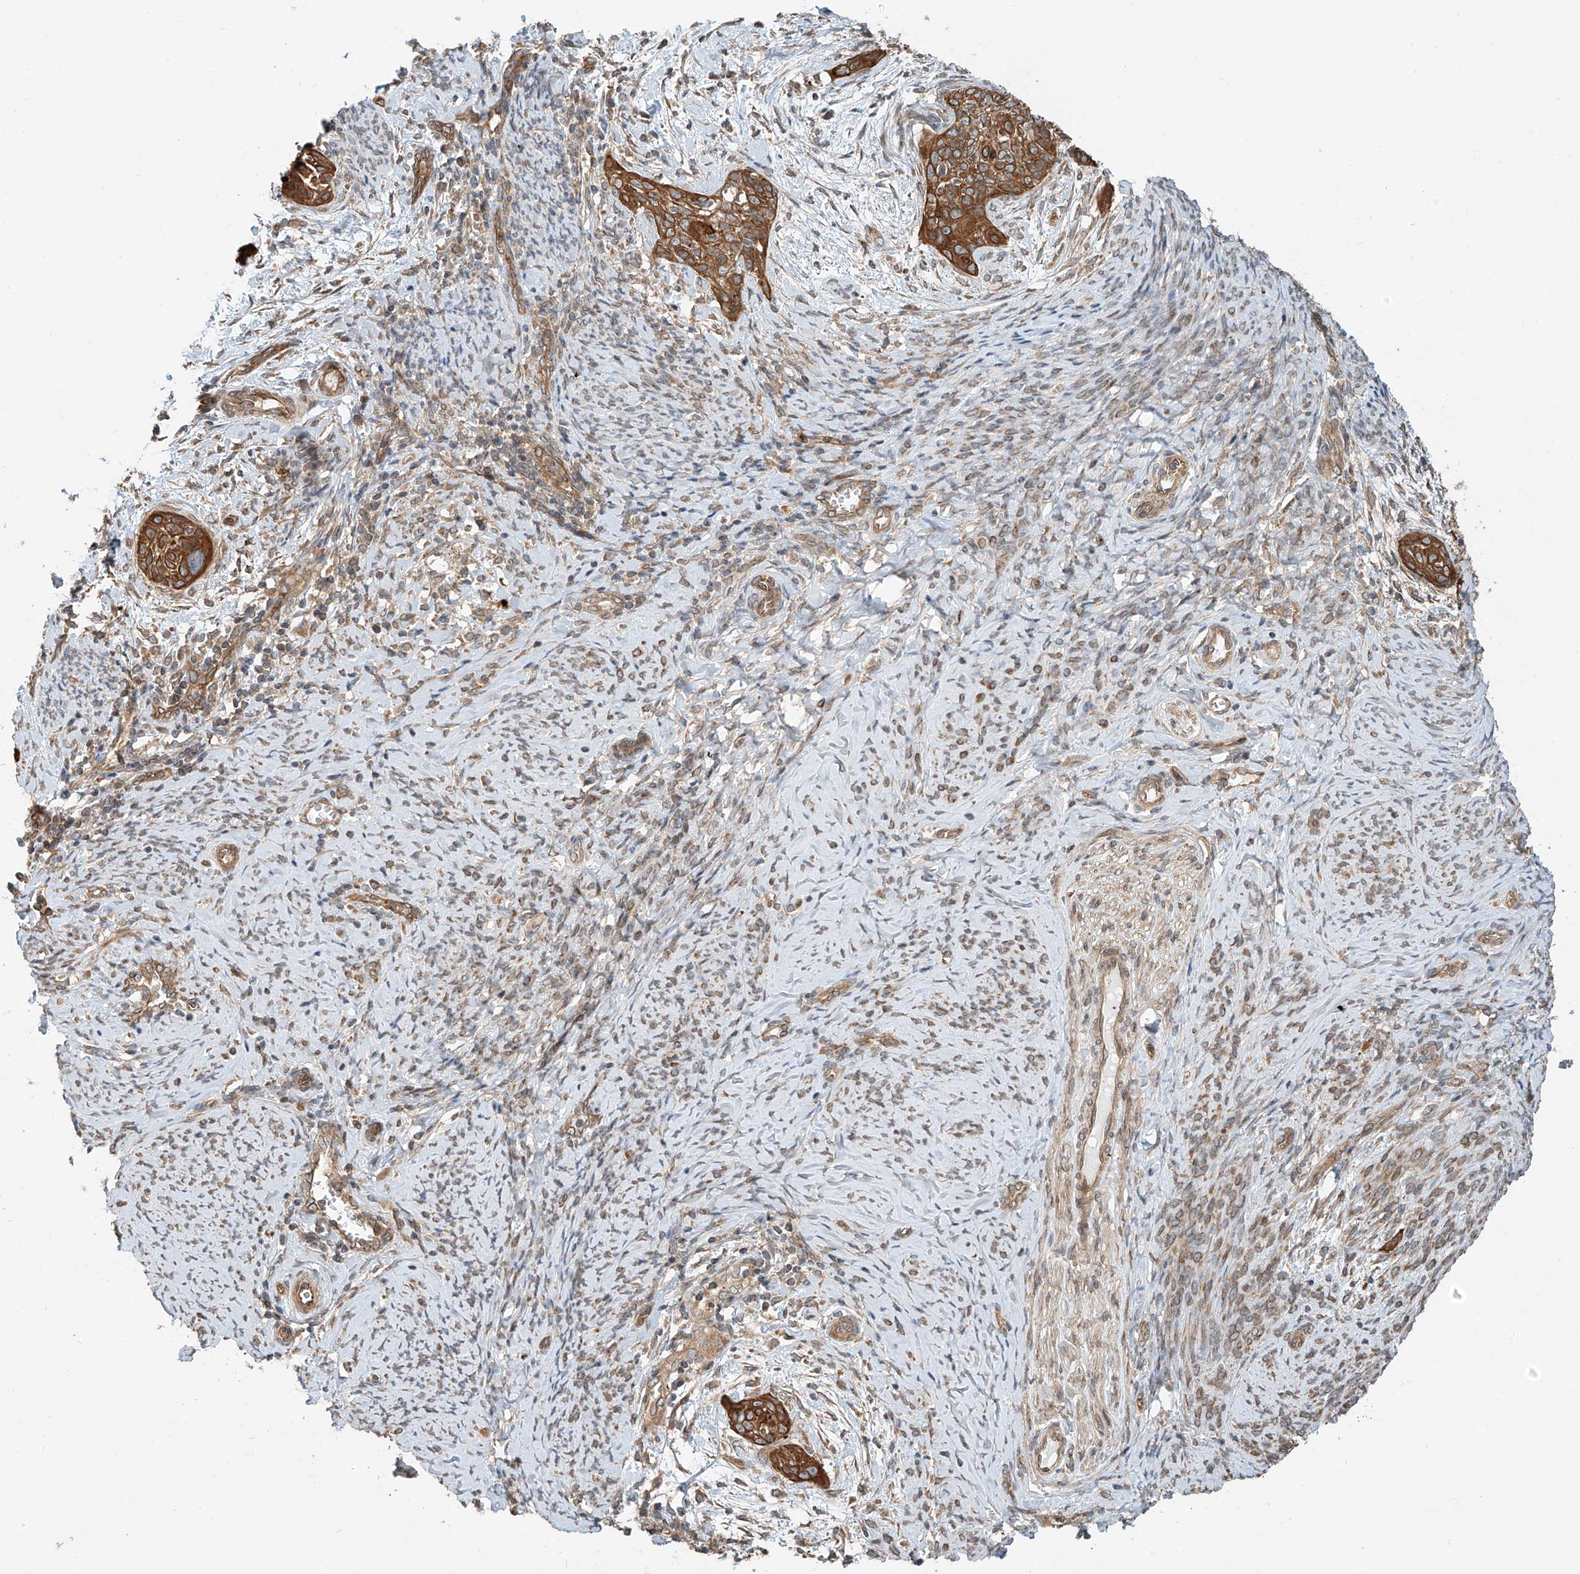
{"staining": {"intensity": "strong", "quantity": ">75%", "location": "cytoplasmic/membranous"}, "tissue": "cervical cancer", "cell_type": "Tumor cells", "image_type": "cancer", "snomed": [{"axis": "morphology", "description": "Squamous cell carcinoma, NOS"}, {"axis": "topography", "description": "Cervix"}], "caption": "Protein staining exhibits strong cytoplasmic/membranous staining in about >75% of tumor cells in cervical squamous cell carcinoma.", "gene": "CEP162", "patient": {"sex": "female", "age": 33}}